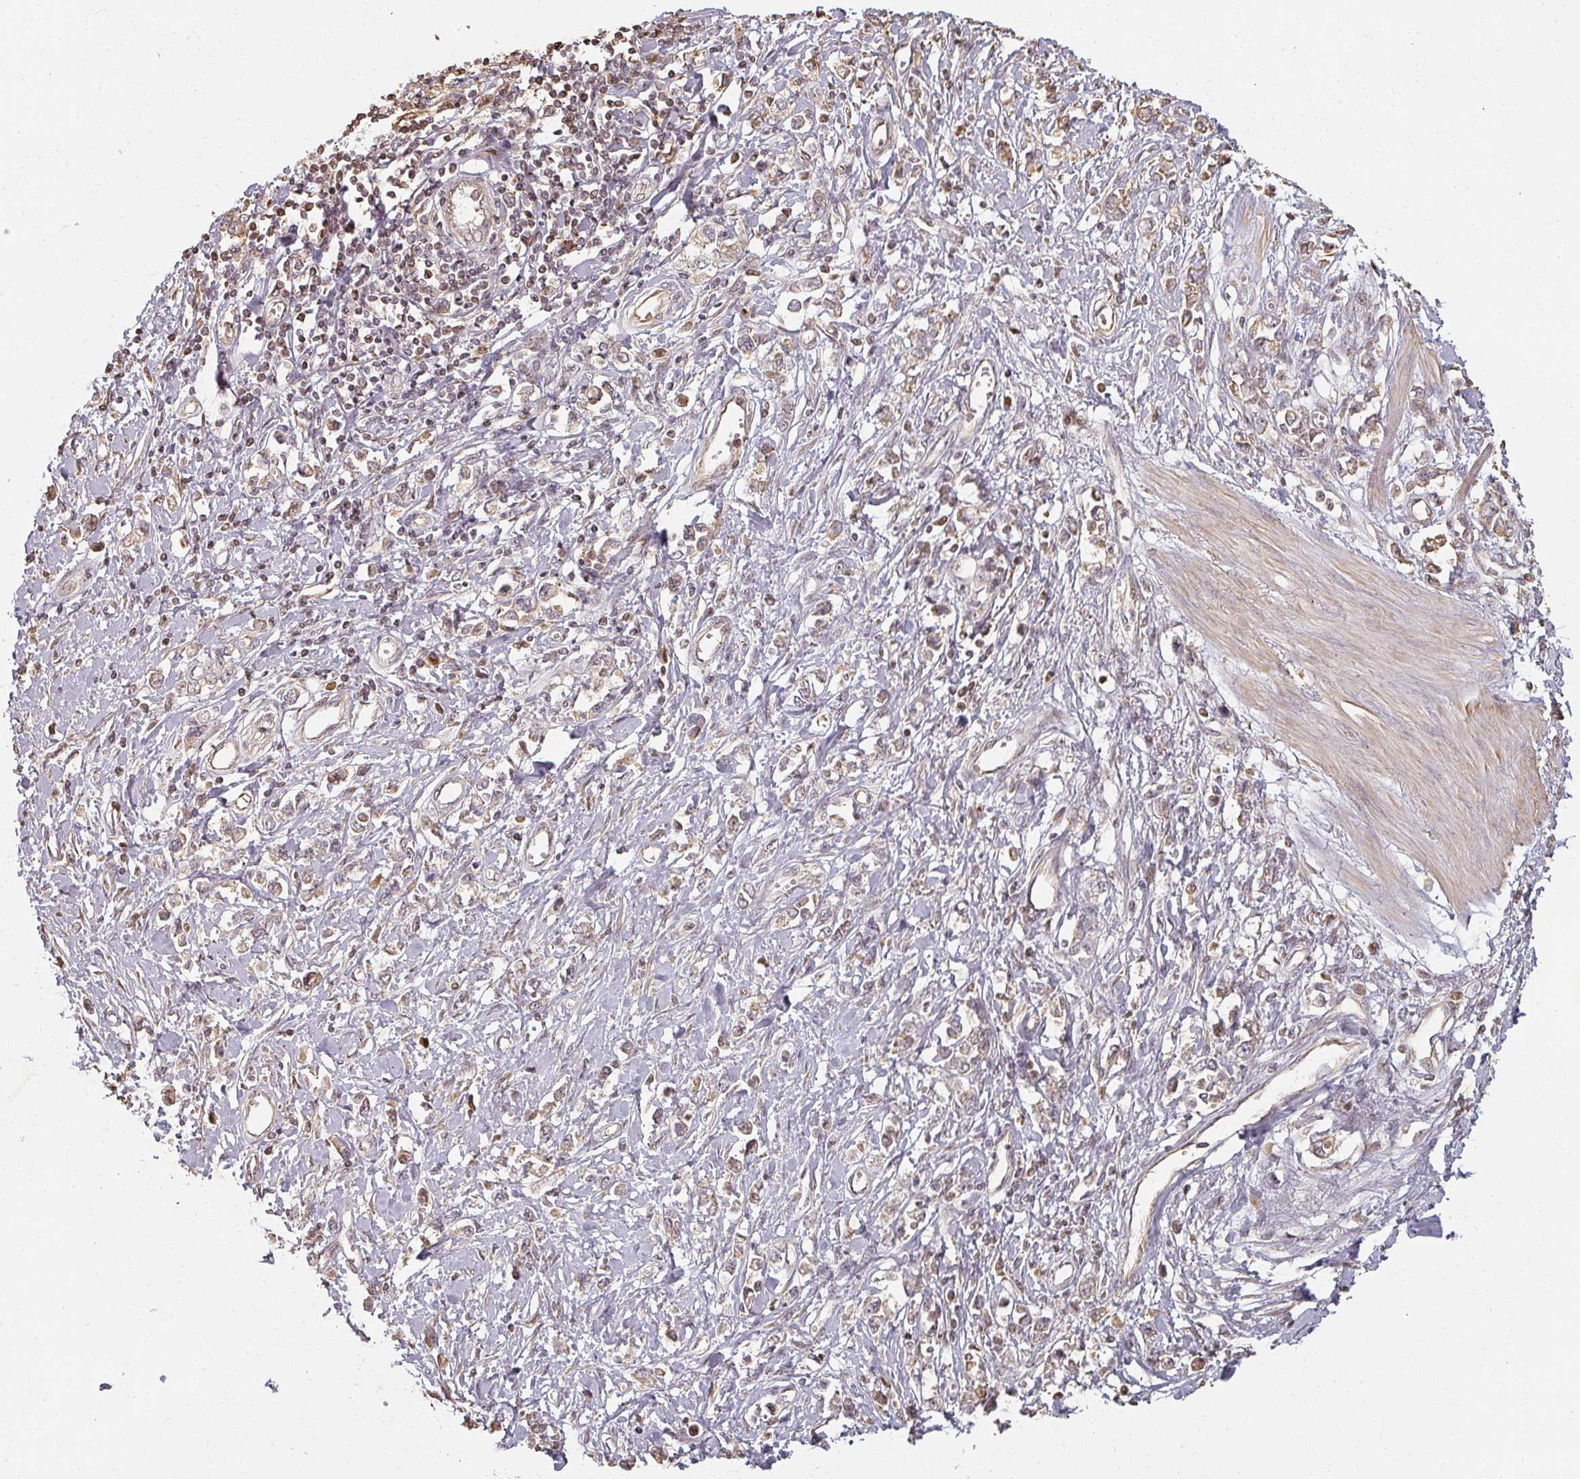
{"staining": {"intensity": "moderate", "quantity": "<25%", "location": "cytoplasmic/membranous"}, "tissue": "stomach cancer", "cell_type": "Tumor cells", "image_type": "cancer", "snomed": [{"axis": "morphology", "description": "Adenocarcinoma, NOS"}, {"axis": "topography", "description": "Stomach"}], "caption": "Moderate cytoplasmic/membranous protein staining is seen in approximately <25% of tumor cells in adenocarcinoma (stomach).", "gene": "MED19", "patient": {"sex": "female", "age": 76}}